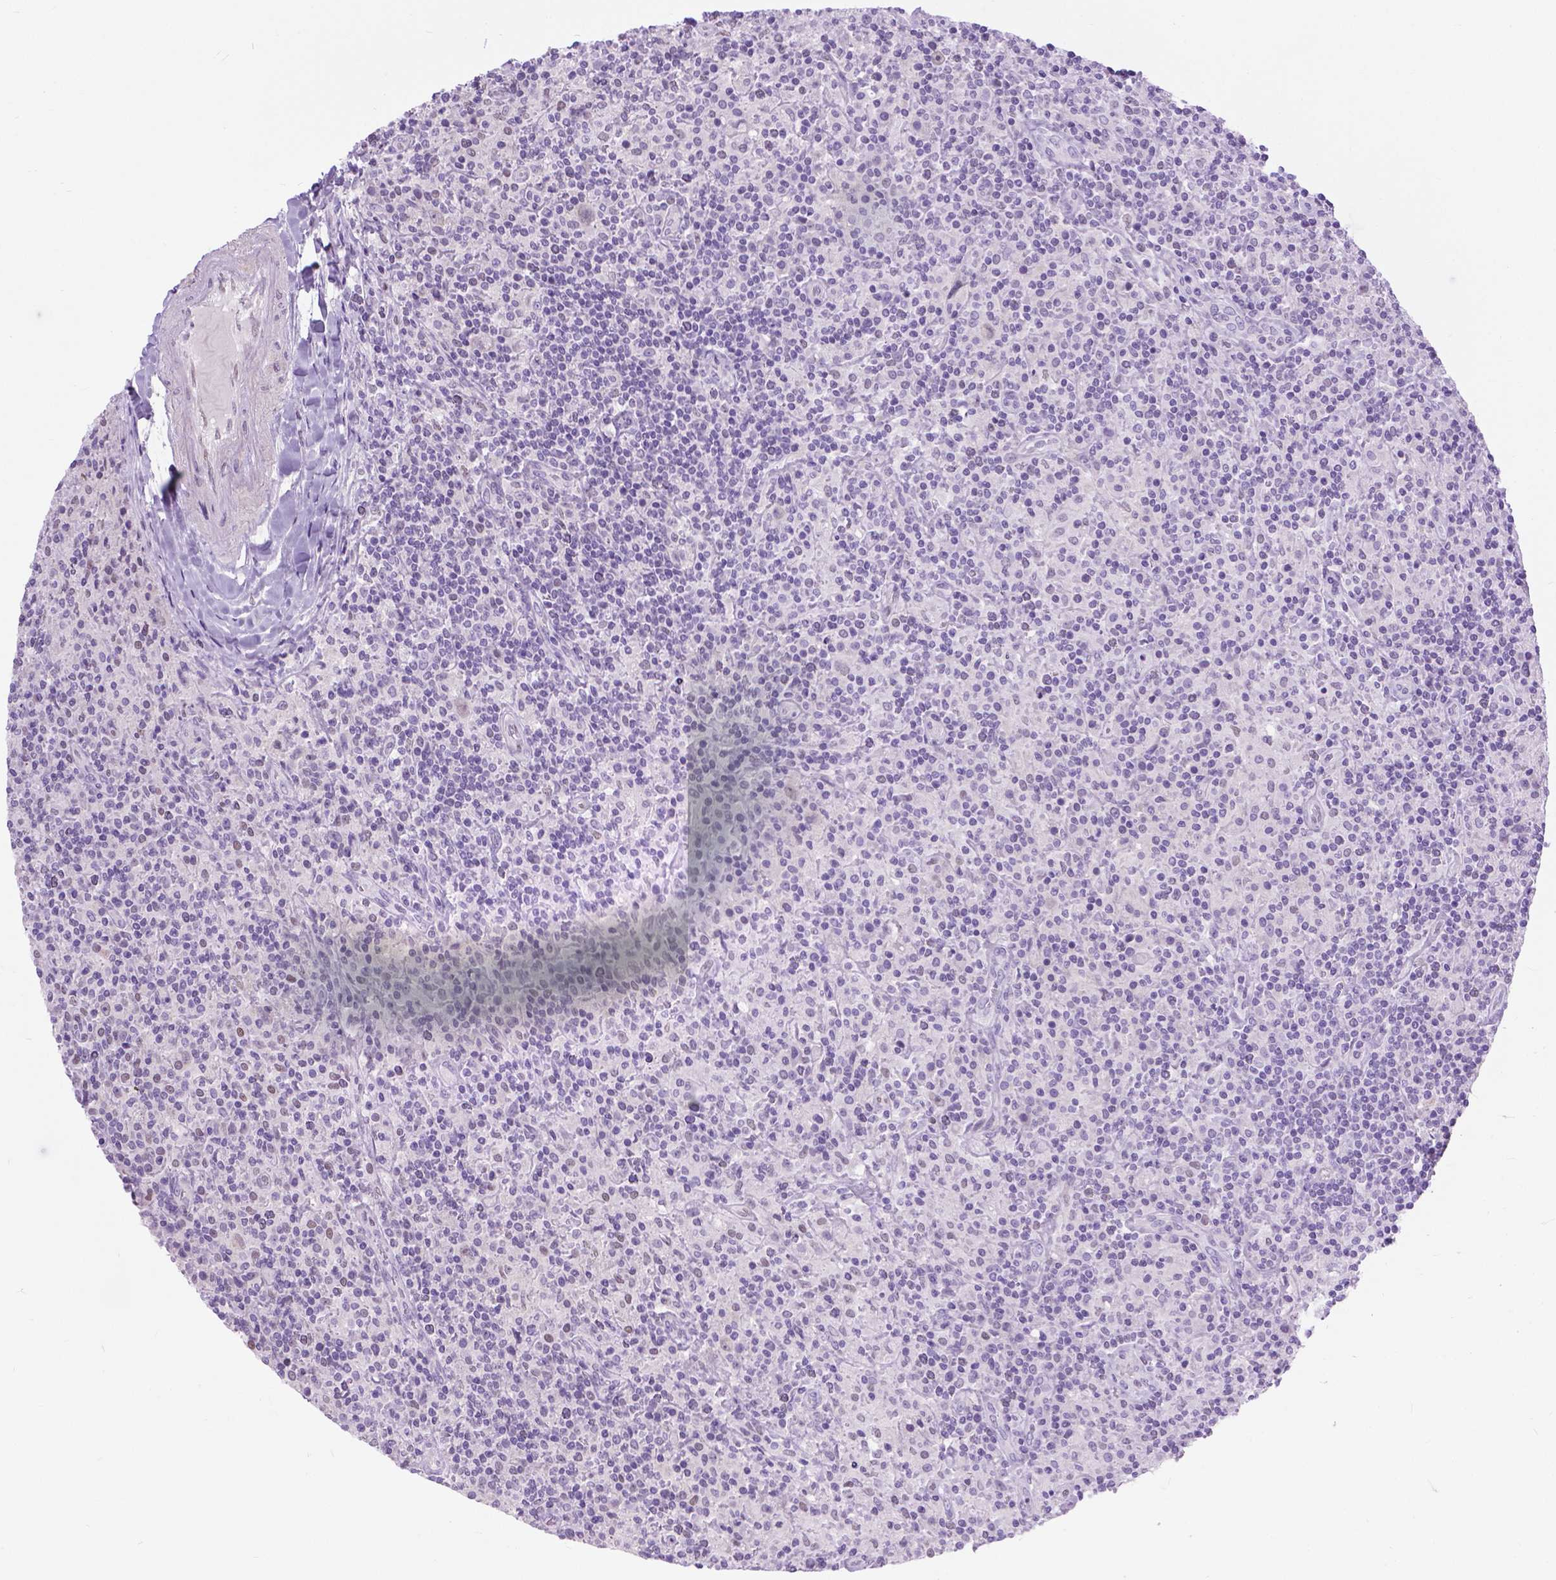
{"staining": {"intensity": "negative", "quantity": "none", "location": "none"}, "tissue": "lymphoma", "cell_type": "Tumor cells", "image_type": "cancer", "snomed": [{"axis": "morphology", "description": "Hodgkin's disease, NOS"}, {"axis": "topography", "description": "Lymph node"}], "caption": "A histopathology image of human Hodgkin's disease is negative for staining in tumor cells.", "gene": "APCDD1L", "patient": {"sex": "male", "age": 70}}